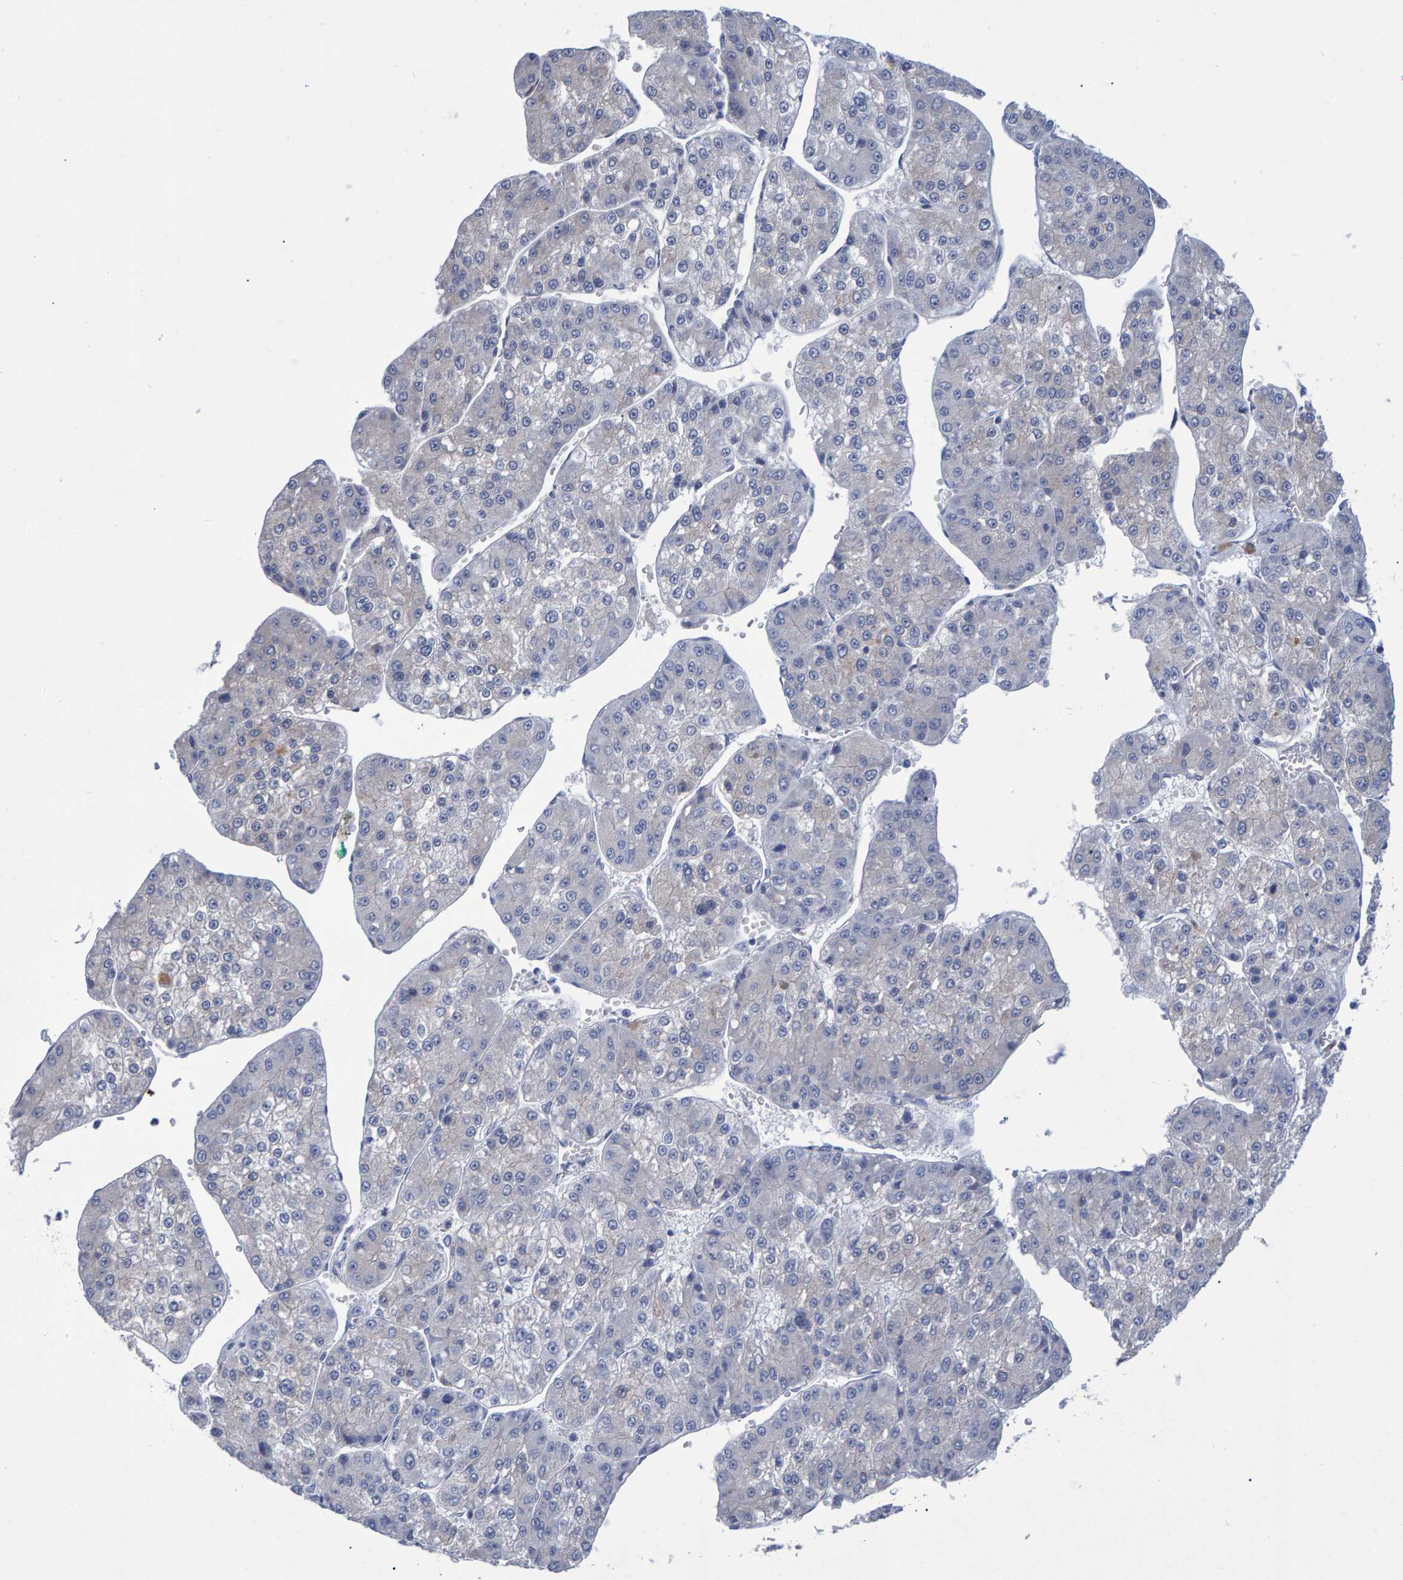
{"staining": {"intensity": "negative", "quantity": "none", "location": "none"}, "tissue": "liver cancer", "cell_type": "Tumor cells", "image_type": "cancer", "snomed": [{"axis": "morphology", "description": "Carcinoma, Hepatocellular, NOS"}, {"axis": "topography", "description": "Liver"}], "caption": "Hepatocellular carcinoma (liver) was stained to show a protein in brown. There is no significant expression in tumor cells.", "gene": "PROCA1", "patient": {"sex": "female", "age": 73}}